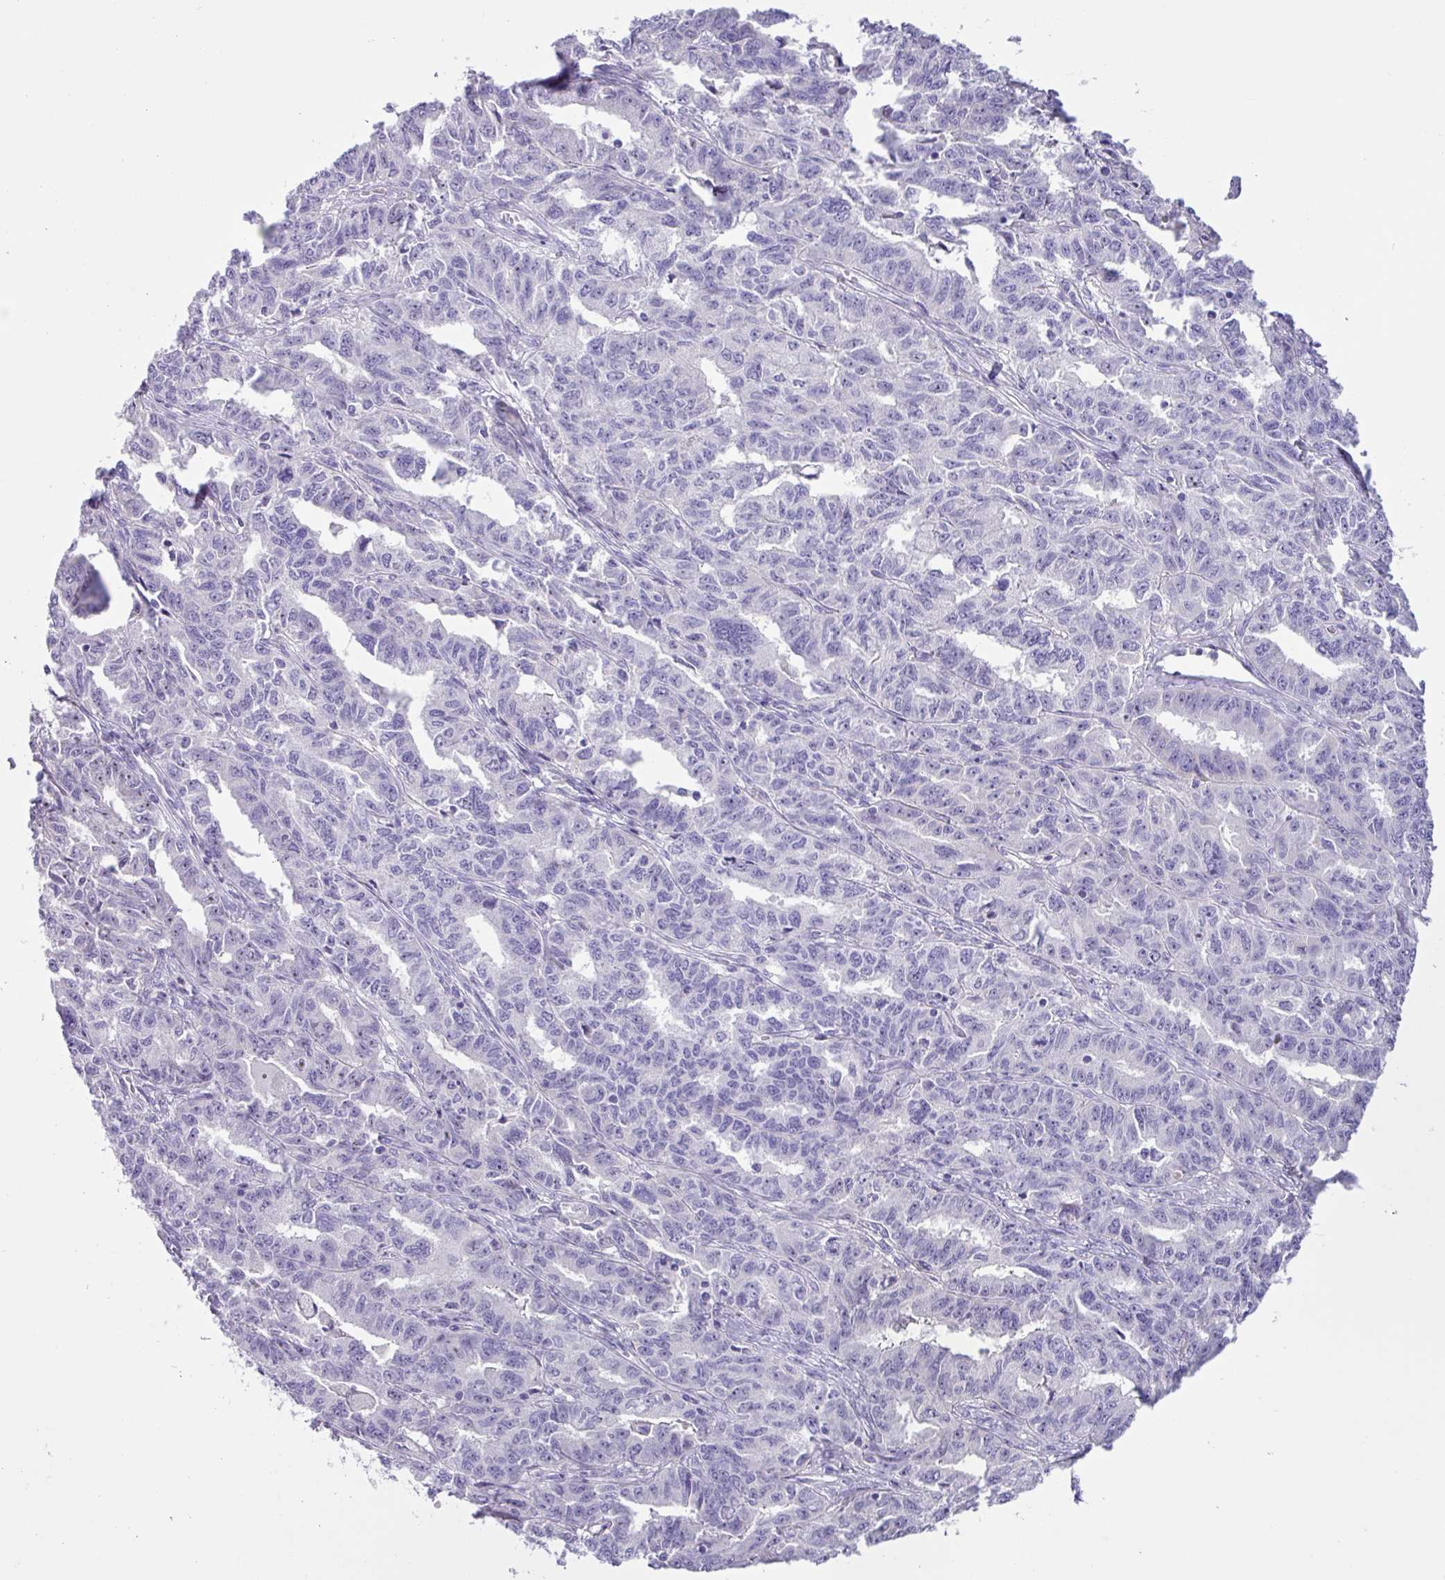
{"staining": {"intensity": "negative", "quantity": "none", "location": "none"}, "tissue": "ovarian cancer", "cell_type": "Tumor cells", "image_type": "cancer", "snomed": [{"axis": "morphology", "description": "Adenocarcinoma, NOS"}, {"axis": "morphology", "description": "Carcinoma, endometroid"}, {"axis": "topography", "description": "Ovary"}], "caption": "This is an immunohistochemistry (IHC) image of ovarian endometroid carcinoma. There is no expression in tumor cells.", "gene": "MRM2", "patient": {"sex": "female", "age": 72}}